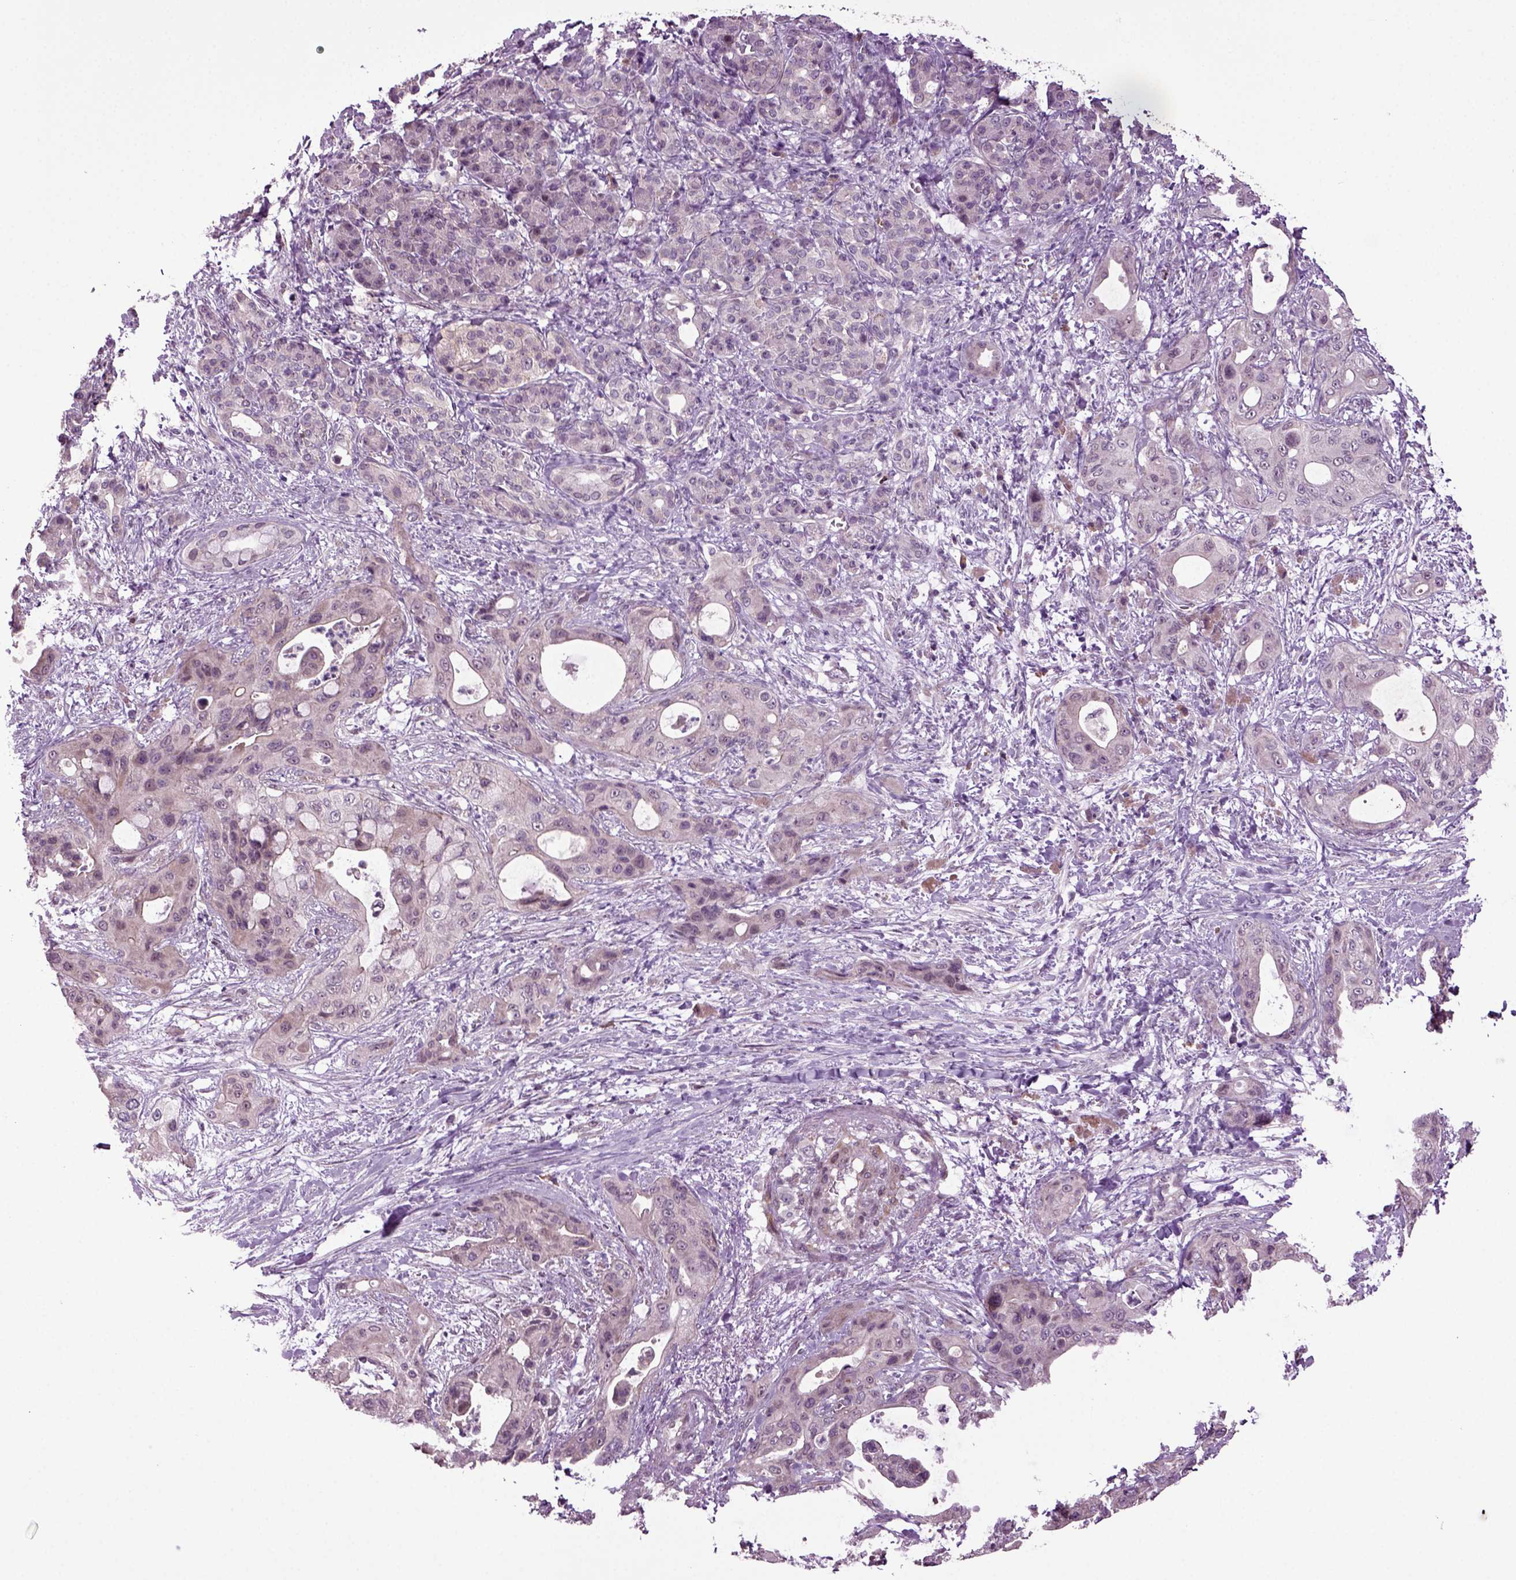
{"staining": {"intensity": "weak", "quantity": "25%-75%", "location": "cytoplasmic/membranous"}, "tissue": "pancreatic cancer", "cell_type": "Tumor cells", "image_type": "cancer", "snomed": [{"axis": "morphology", "description": "Adenocarcinoma, NOS"}, {"axis": "topography", "description": "Pancreas"}], "caption": "Pancreatic cancer tissue displays weak cytoplasmic/membranous staining in about 25%-75% of tumor cells The staining was performed using DAB (3,3'-diaminobenzidine), with brown indicating positive protein expression. Nuclei are stained blue with hematoxylin.", "gene": "HAGHL", "patient": {"sex": "male", "age": 71}}